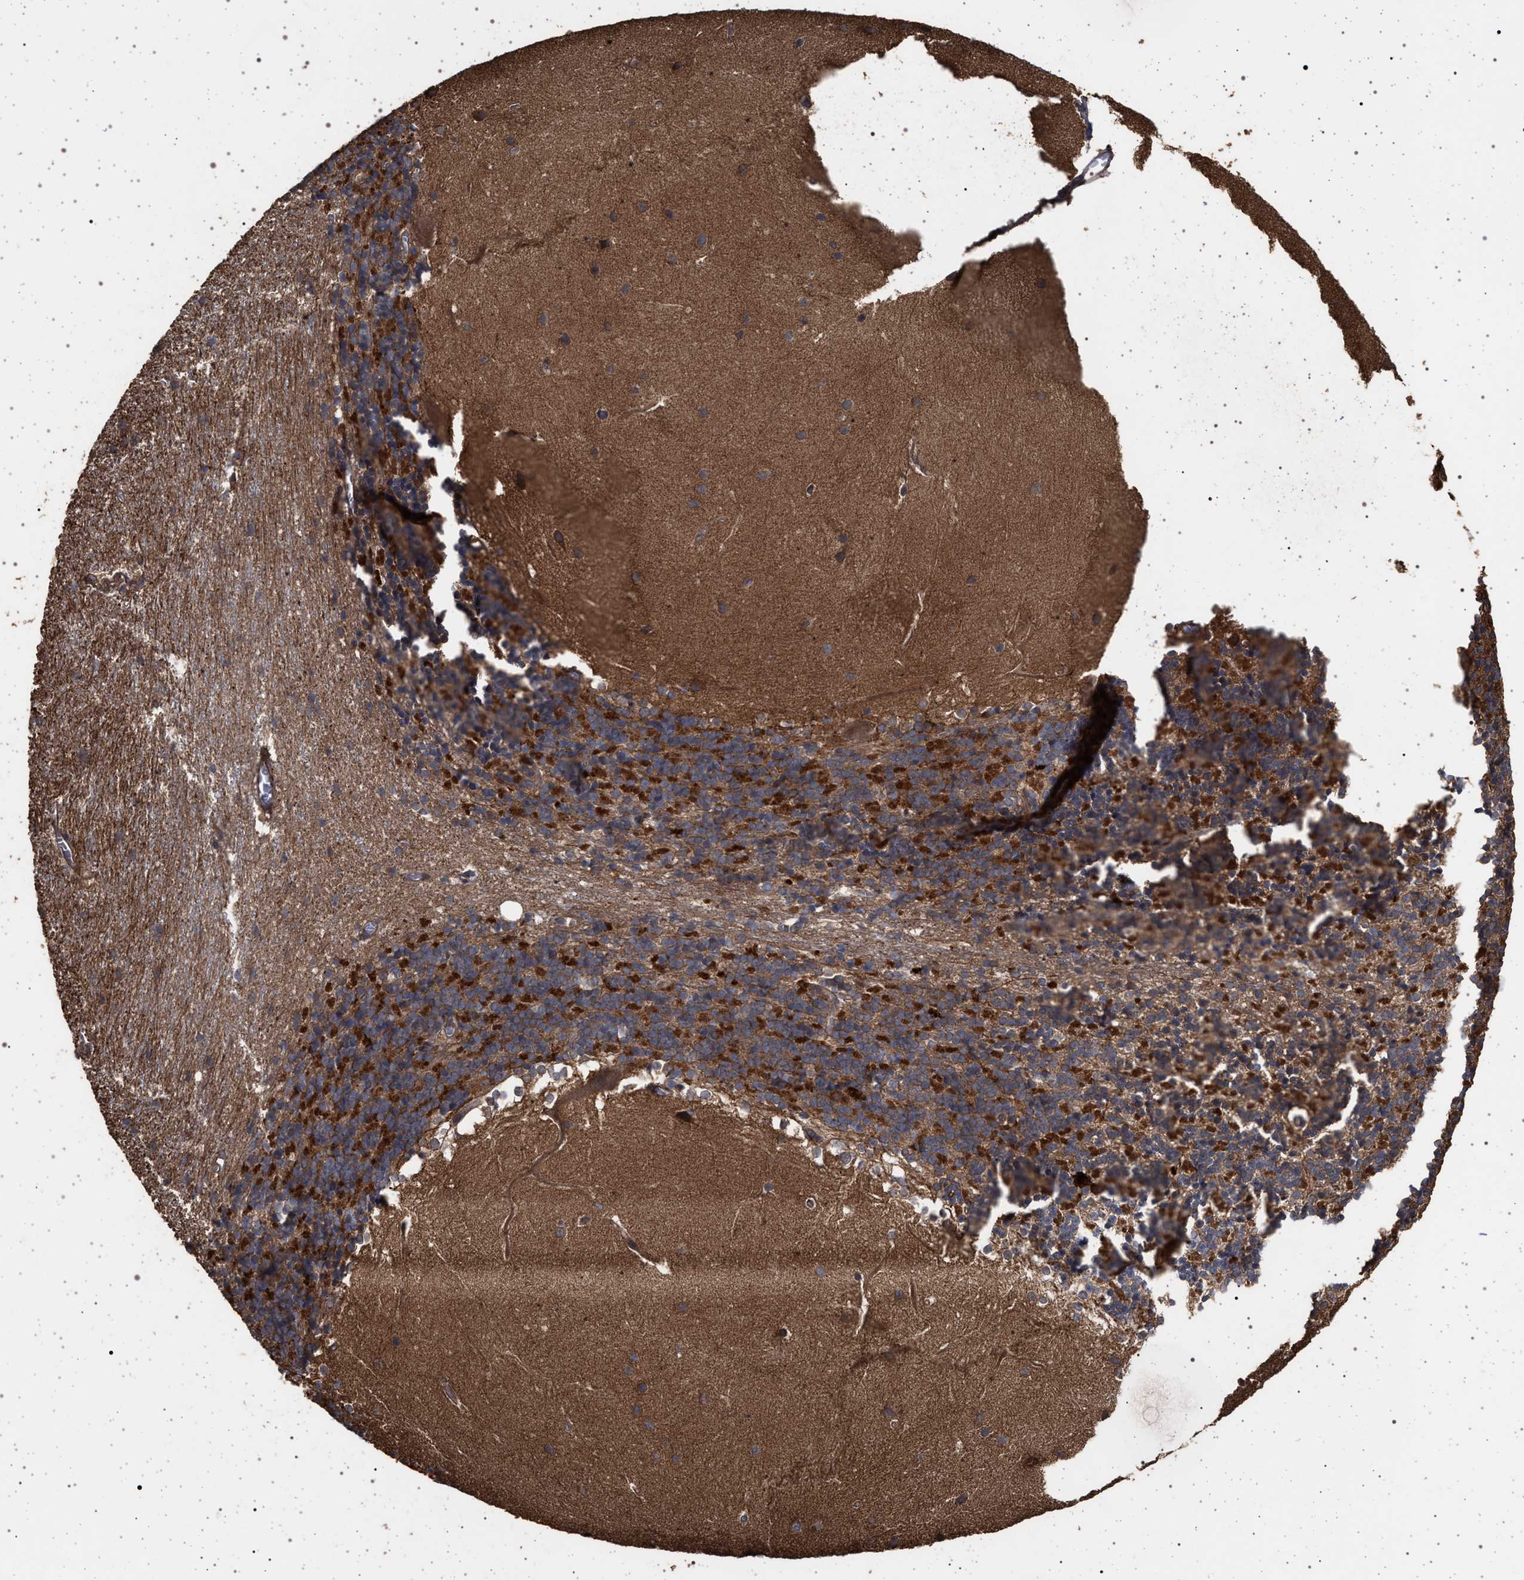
{"staining": {"intensity": "moderate", "quantity": ">75%", "location": "cytoplasmic/membranous"}, "tissue": "cerebellum", "cell_type": "Cells in granular layer", "image_type": "normal", "snomed": [{"axis": "morphology", "description": "Normal tissue, NOS"}, {"axis": "topography", "description": "Cerebellum"}], "caption": "A high-resolution photomicrograph shows immunohistochemistry staining of unremarkable cerebellum, which exhibits moderate cytoplasmic/membranous staining in about >75% of cells in granular layer.", "gene": "IFT20", "patient": {"sex": "female", "age": 19}}